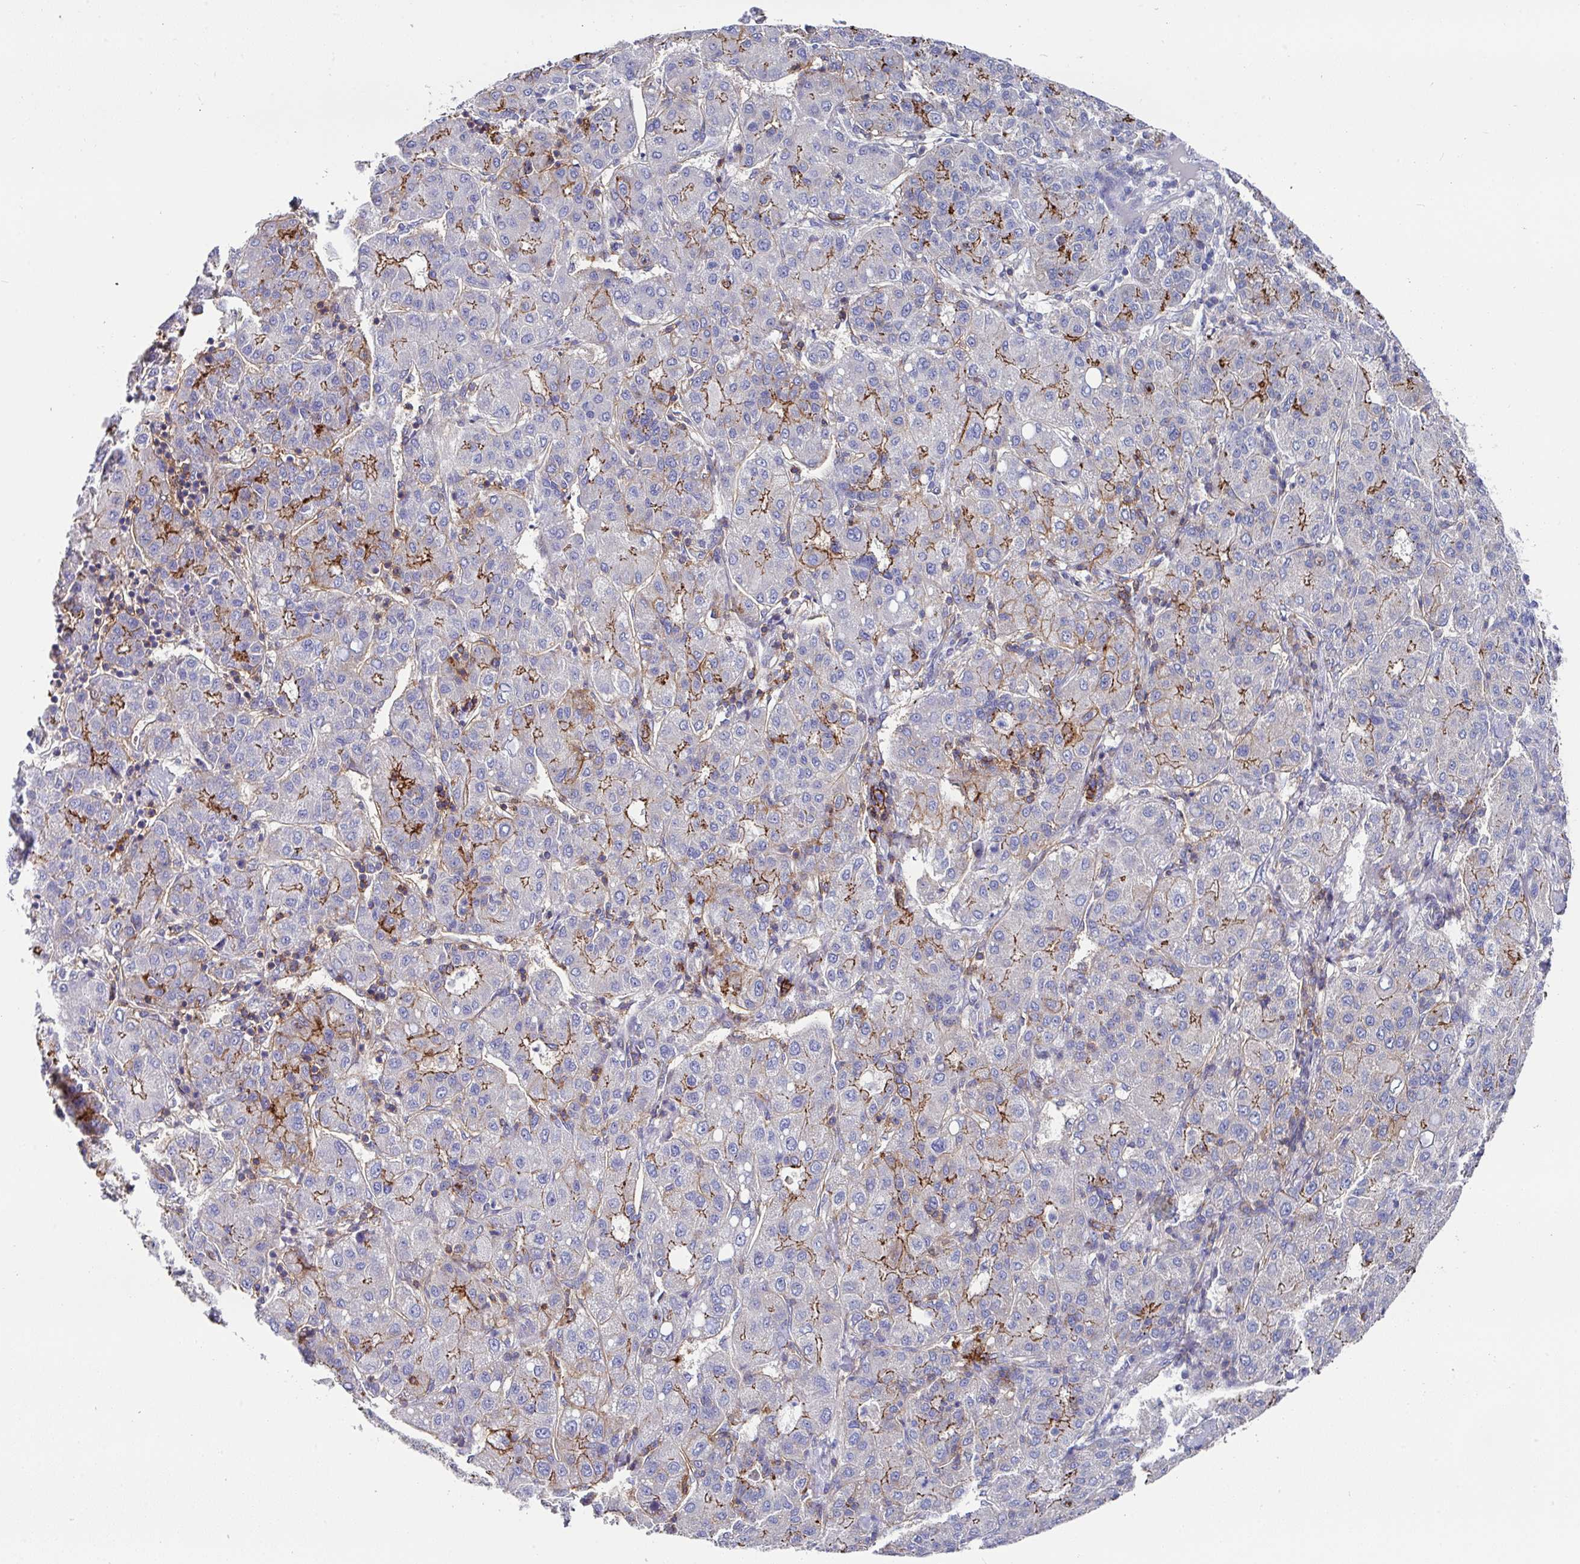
{"staining": {"intensity": "strong", "quantity": "<25%", "location": "cytoplasmic/membranous"}, "tissue": "liver cancer", "cell_type": "Tumor cells", "image_type": "cancer", "snomed": [{"axis": "morphology", "description": "Carcinoma, Hepatocellular, NOS"}, {"axis": "topography", "description": "Liver"}], "caption": "Liver cancer (hepatocellular carcinoma) tissue shows strong cytoplasmic/membranous positivity in about <25% of tumor cells, visualized by immunohistochemistry.", "gene": "CLDN1", "patient": {"sex": "male", "age": 65}}